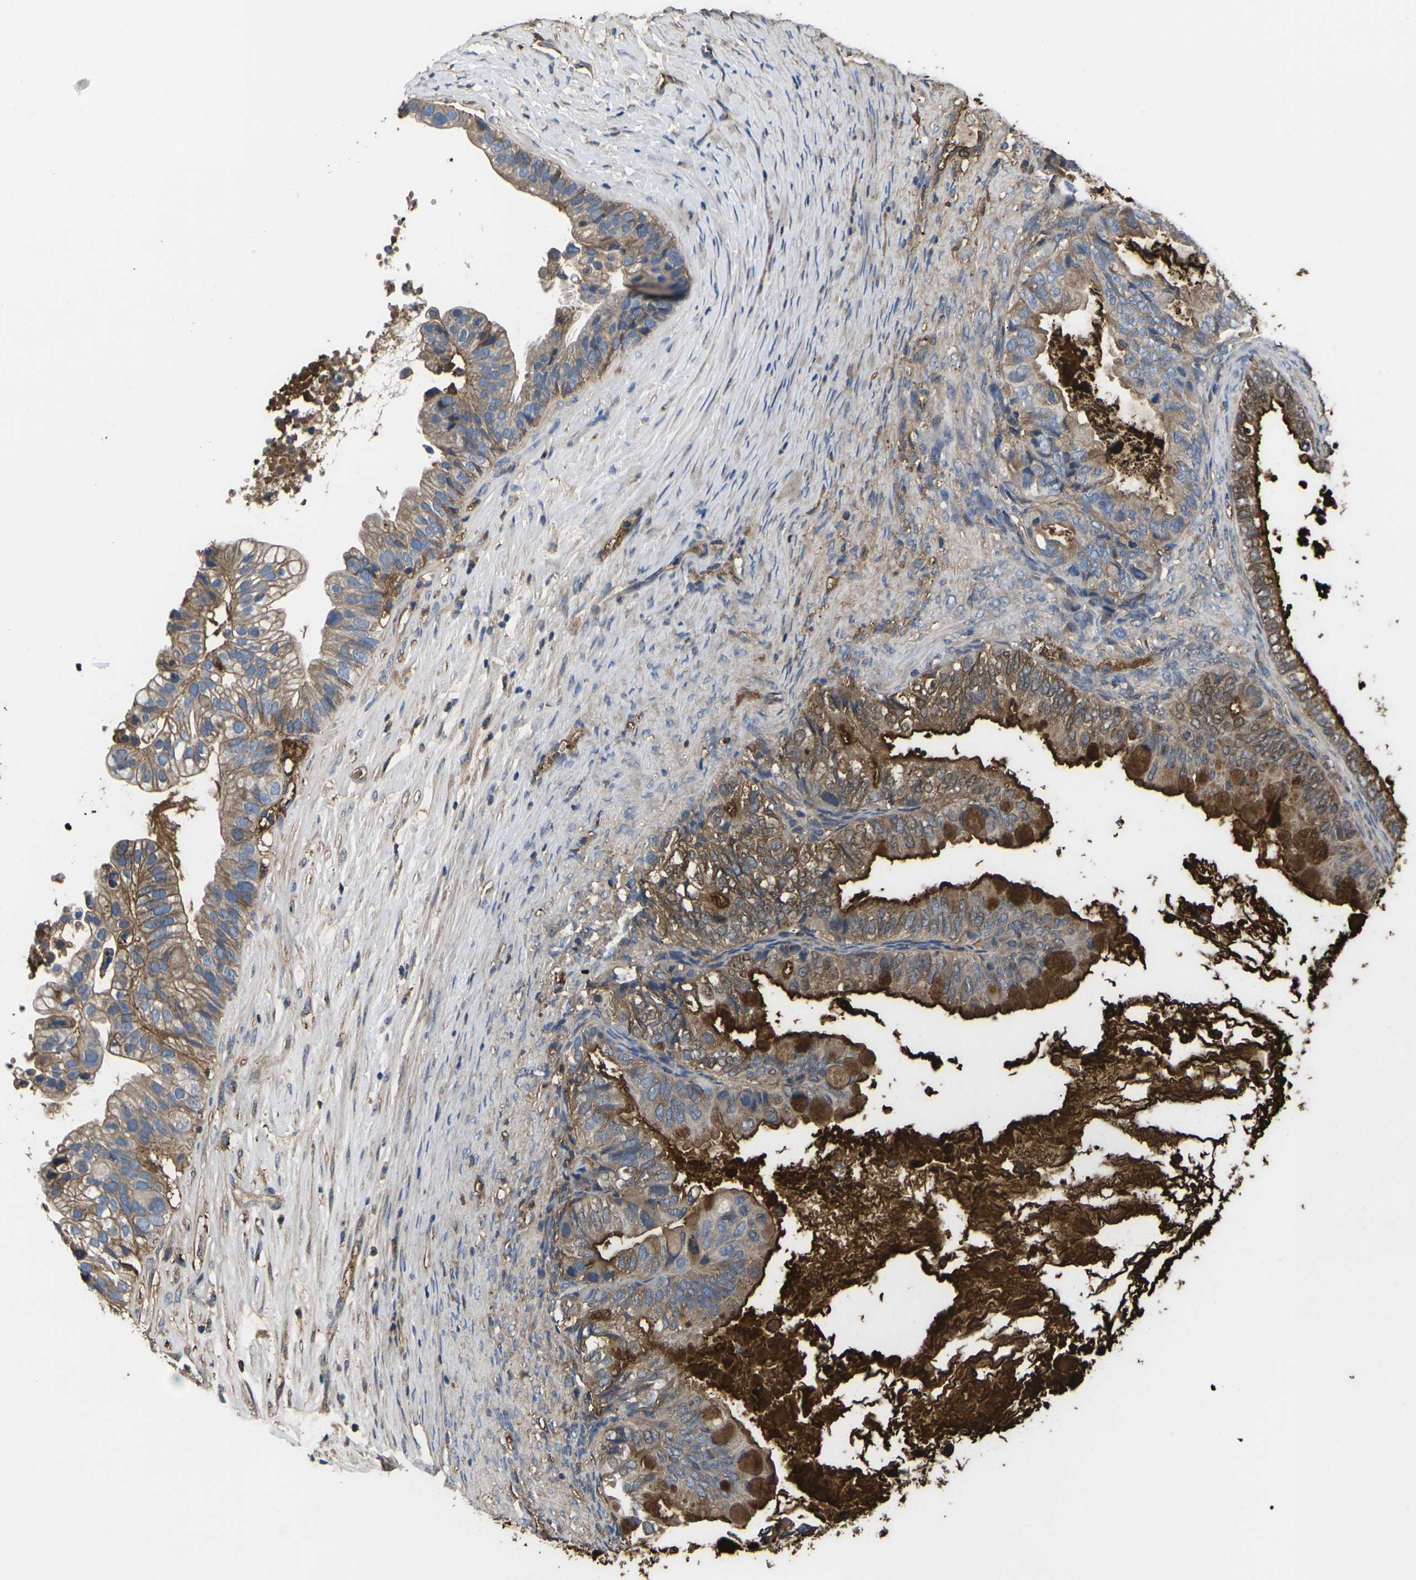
{"staining": {"intensity": "moderate", "quantity": ">75%", "location": "cytoplasmic/membranous"}, "tissue": "ovarian cancer", "cell_type": "Tumor cells", "image_type": "cancer", "snomed": [{"axis": "morphology", "description": "Cystadenocarcinoma, mucinous, NOS"}, {"axis": "topography", "description": "Ovary"}], "caption": "Immunohistochemistry (DAB (3,3'-diaminobenzidine)) staining of ovarian cancer shows moderate cytoplasmic/membranous protein positivity in approximately >75% of tumor cells.", "gene": "HSPG2", "patient": {"sex": "female", "age": 80}}